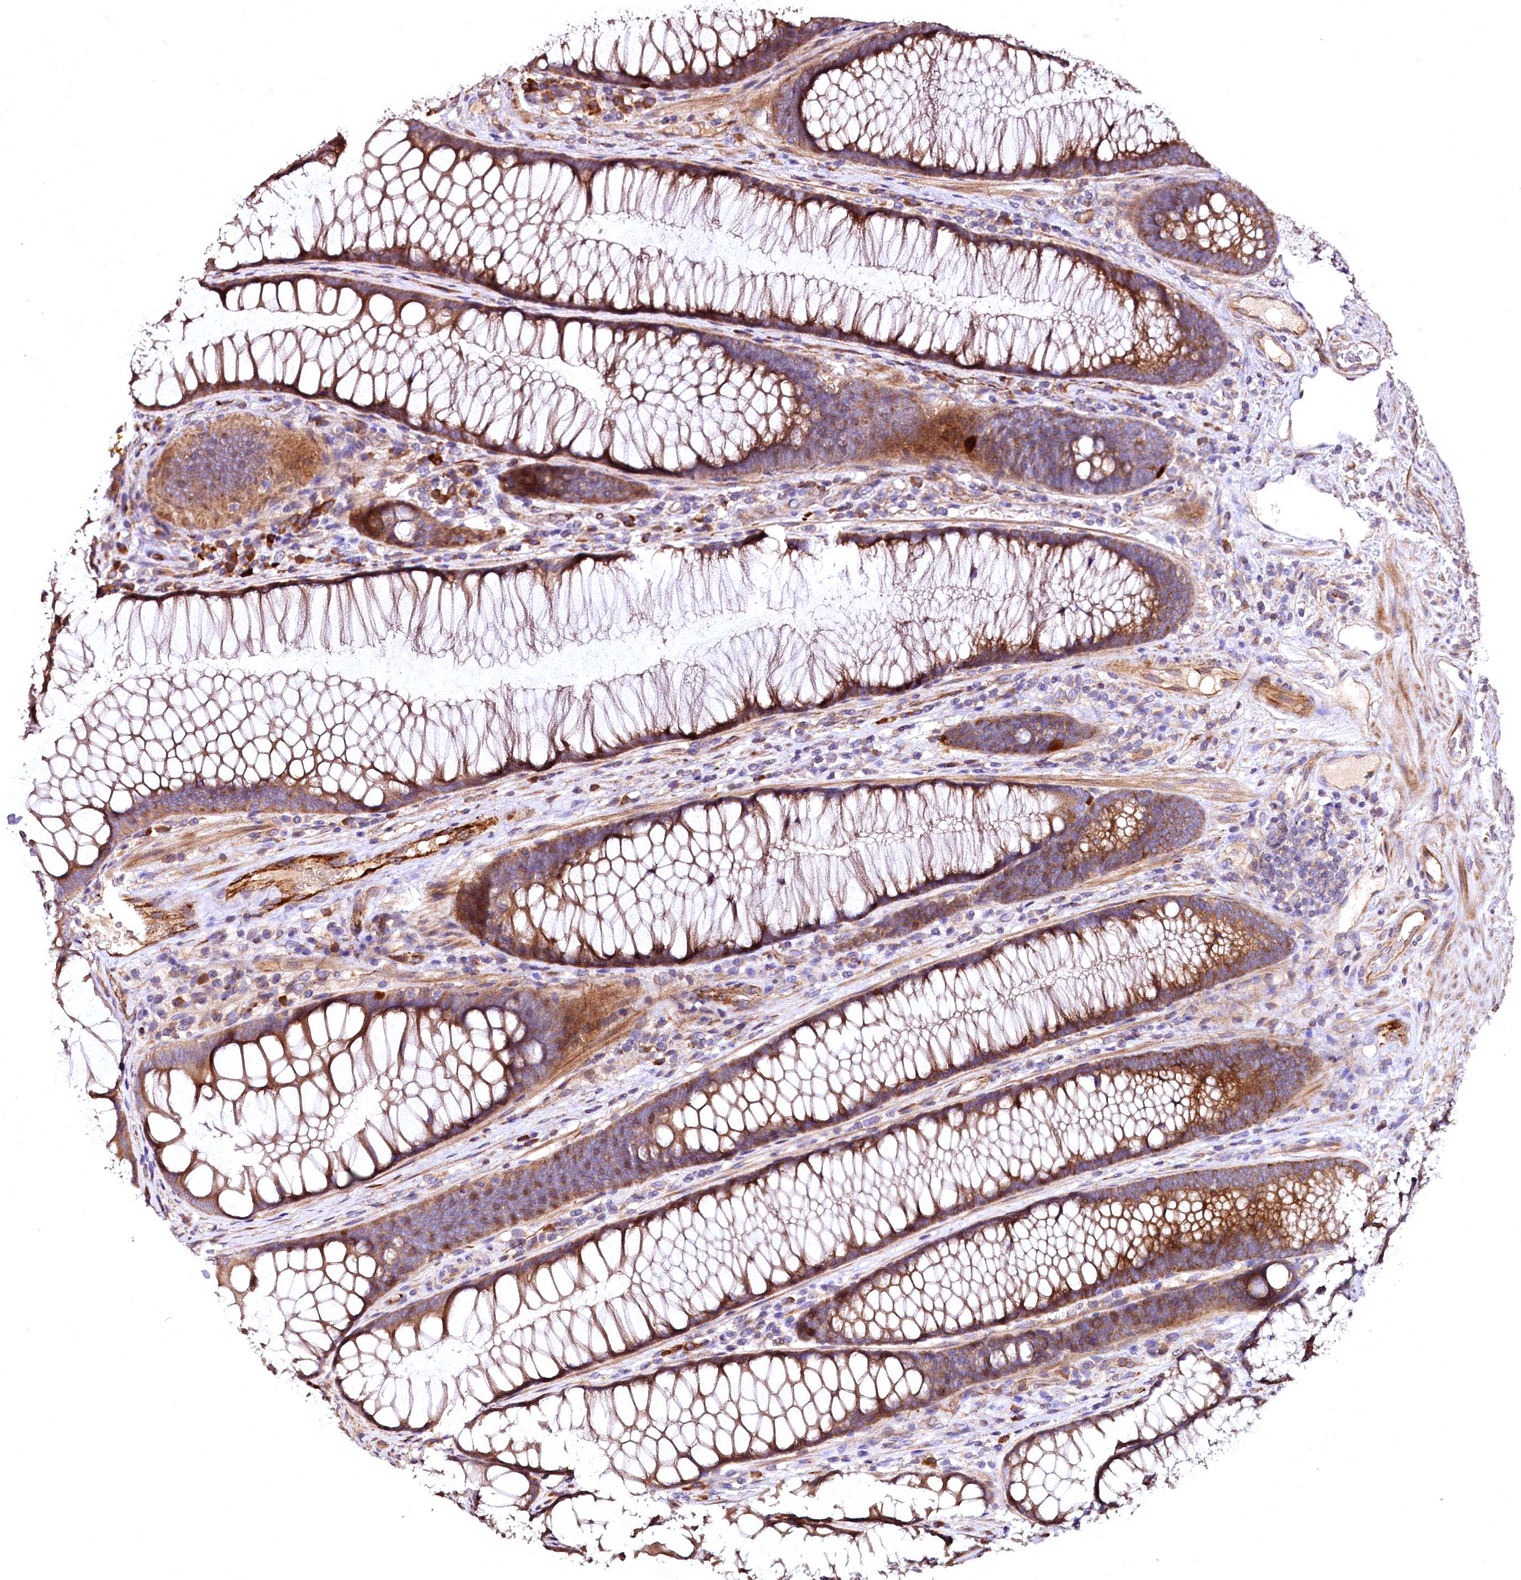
{"staining": {"intensity": "moderate", "quantity": ">75%", "location": "cytoplasmic/membranous"}, "tissue": "colon", "cell_type": "Endothelial cells", "image_type": "normal", "snomed": [{"axis": "morphology", "description": "Normal tissue, NOS"}, {"axis": "topography", "description": "Colon"}], "caption": "Immunohistochemistry (IHC) of normal human colon reveals medium levels of moderate cytoplasmic/membranous staining in about >75% of endothelial cells. Nuclei are stained in blue.", "gene": "RASSF1", "patient": {"sex": "female", "age": 82}}